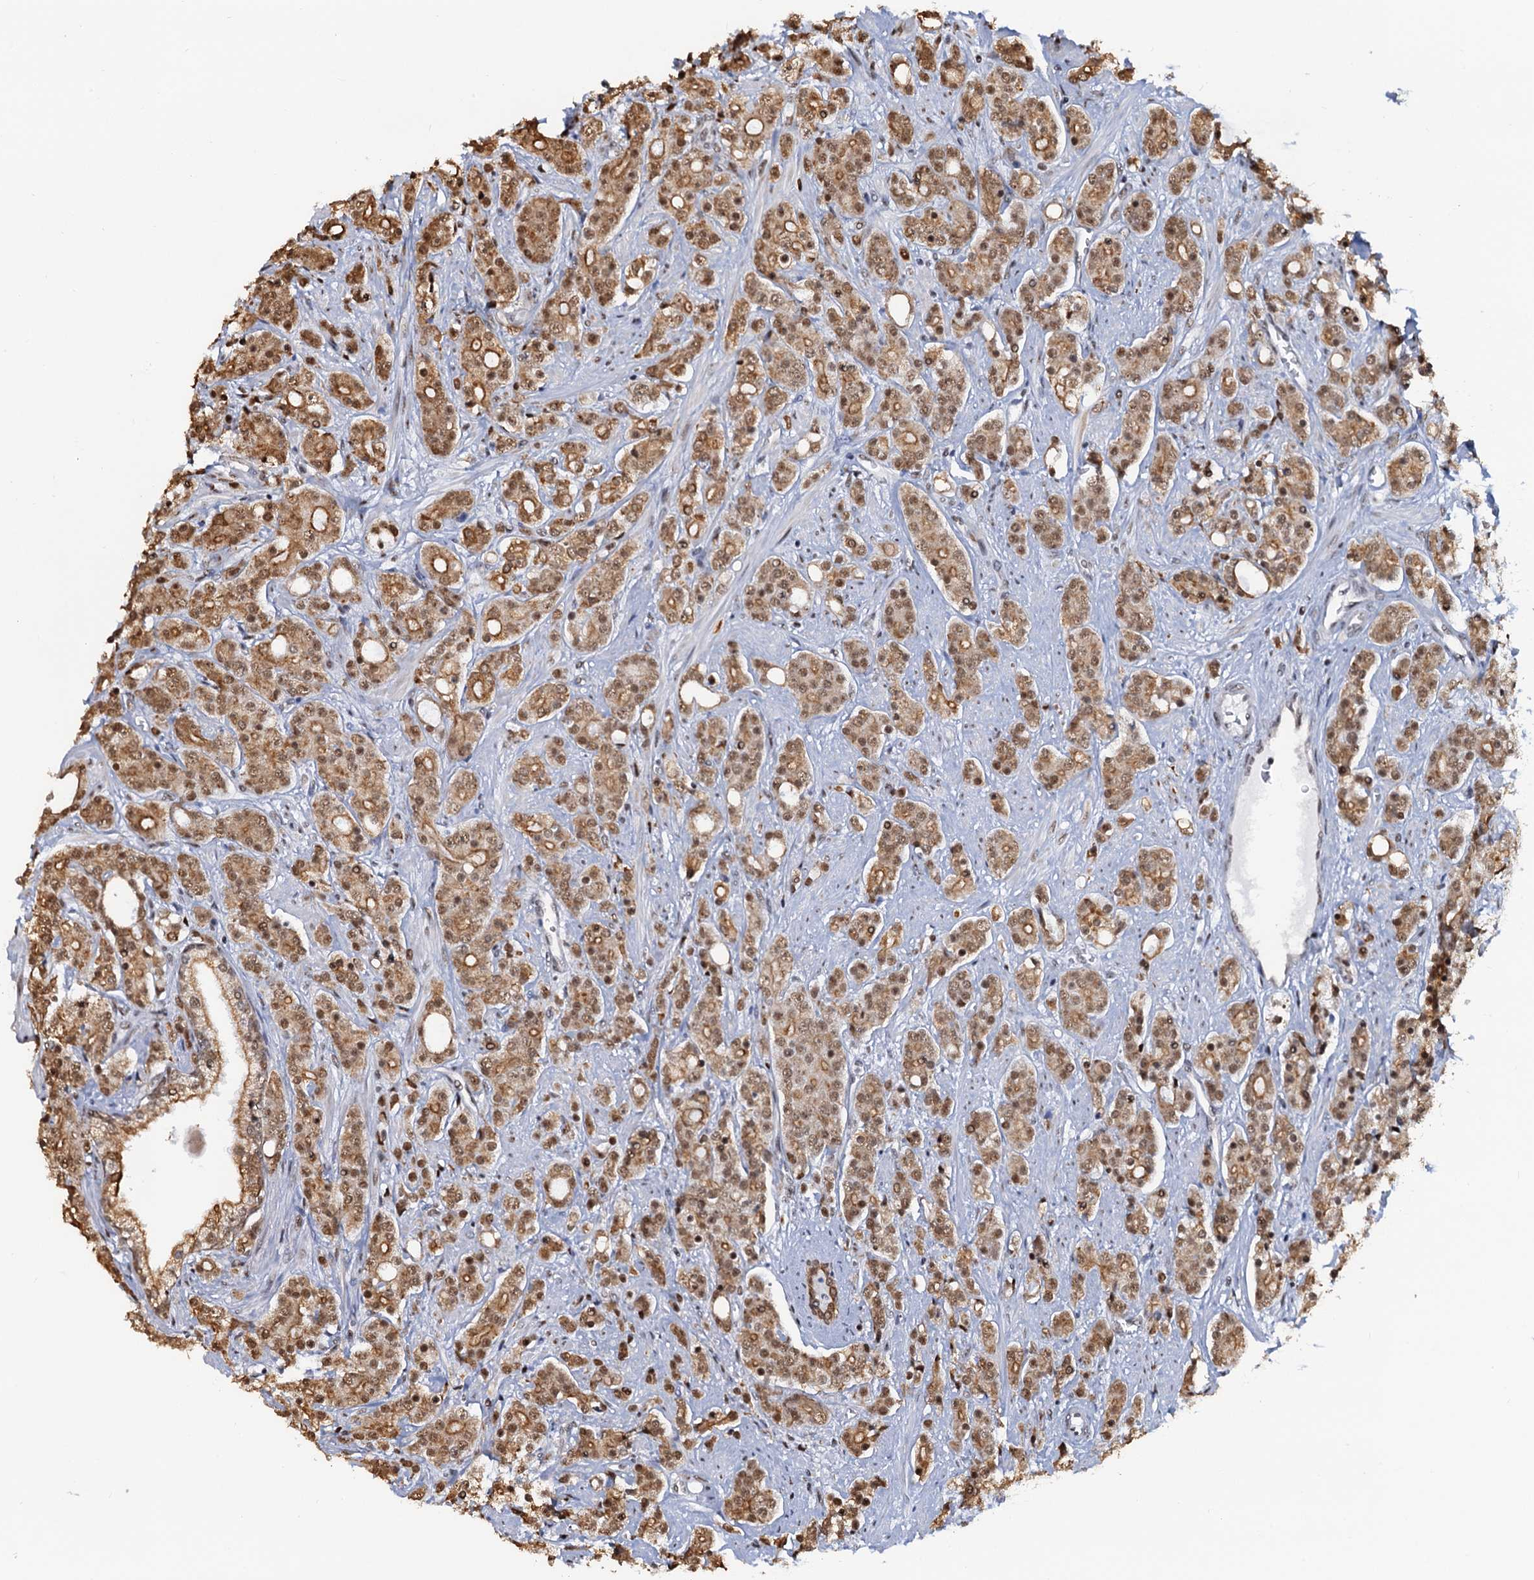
{"staining": {"intensity": "moderate", "quantity": ">75%", "location": "cytoplasmic/membranous,nuclear"}, "tissue": "prostate cancer", "cell_type": "Tumor cells", "image_type": "cancer", "snomed": [{"axis": "morphology", "description": "Adenocarcinoma, High grade"}, {"axis": "topography", "description": "Prostate"}], "caption": "Protein staining of adenocarcinoma (high-grade) (prostate) tissue displays moderate cytoplasmic/membranous and nuclear staining in approximately >75% of tumor cells.", "gene": "ZNF609", "patient": {"sex": "male", "age": 62}}